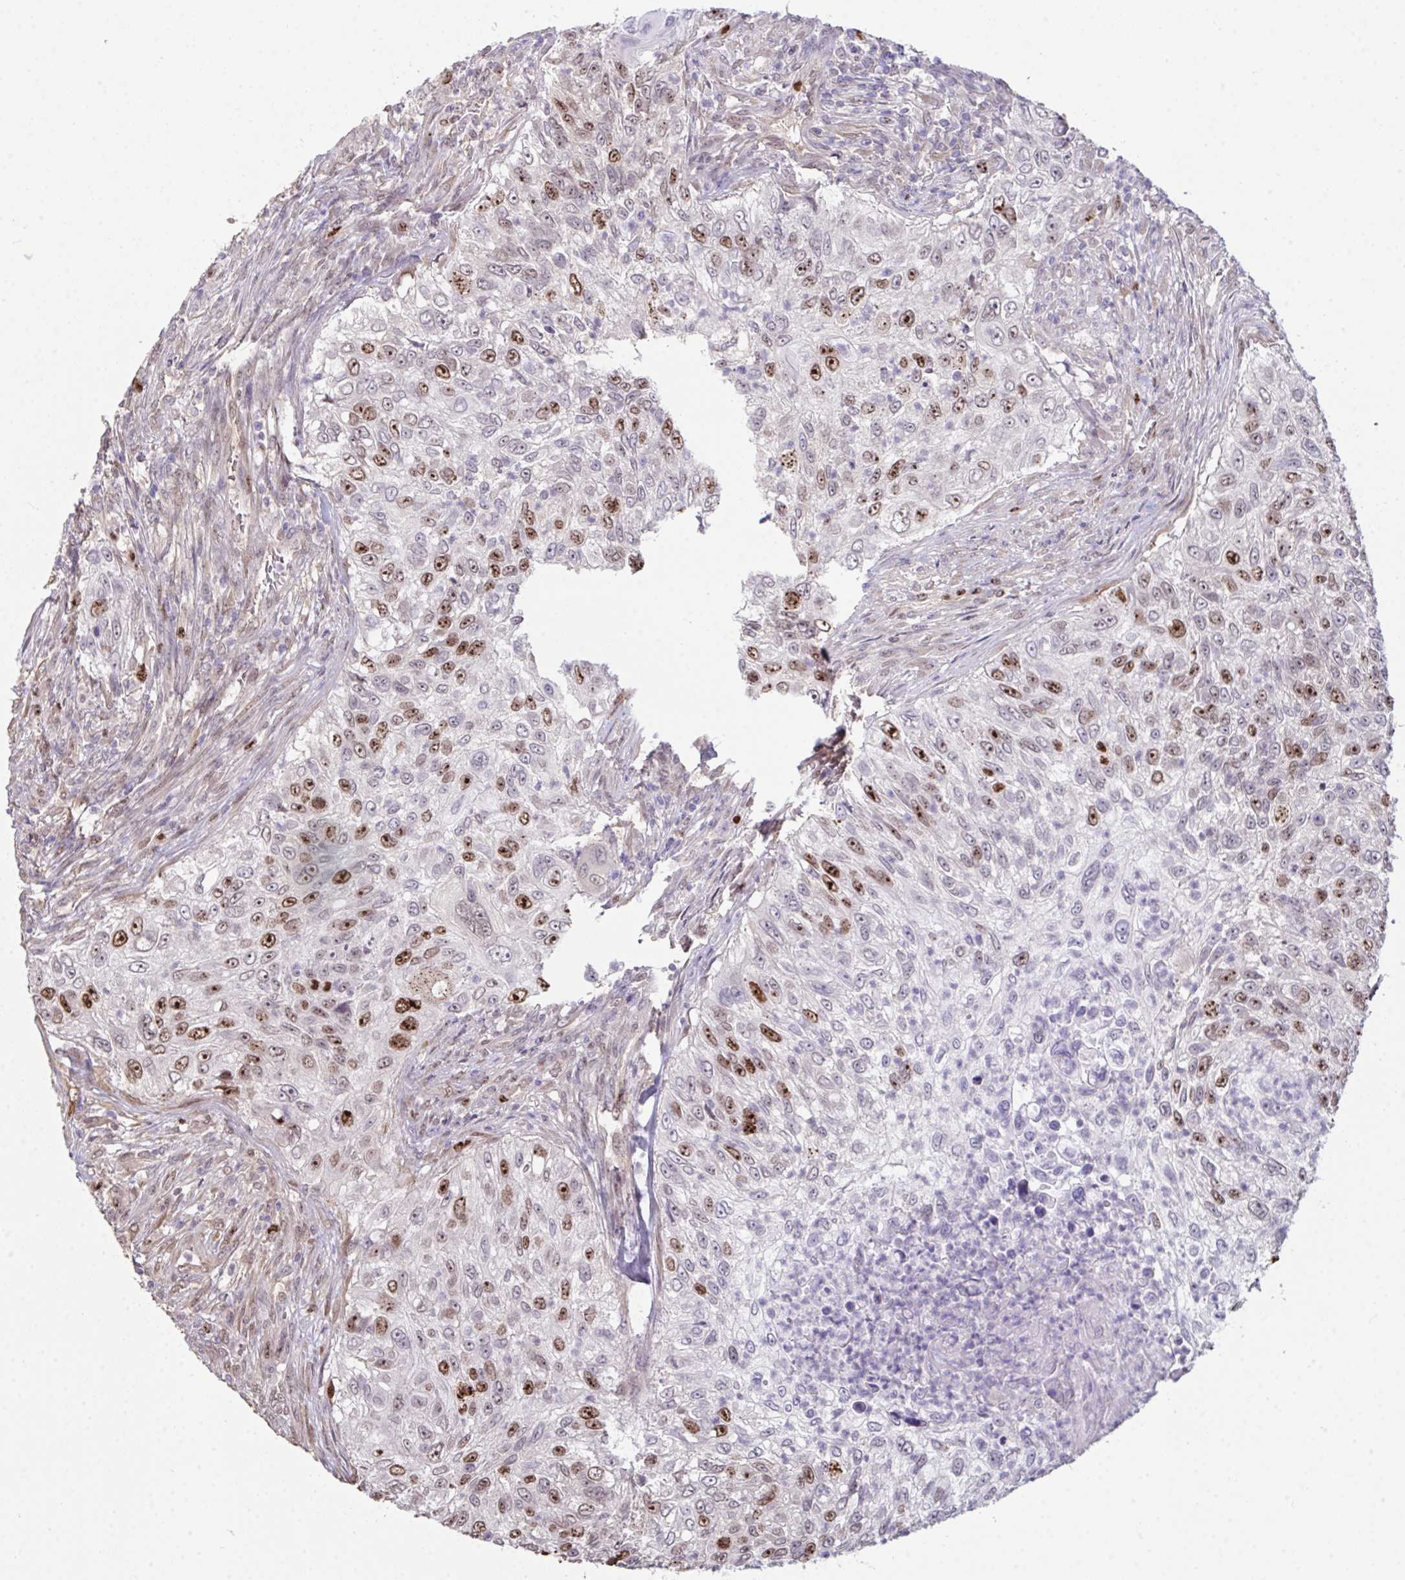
{"staining": {"intensity": "moderate", "quantity": "25%-75%", "location": "nuclear"}, "tissue": "urothelial cancer", "cell_type": "Tumor cells", "image_type": "cancer", "snomed": [{"axis": "morphology", "description": "Urothelial carcinoma, High grade"}, {"axis": "topography", "description": "Urinary bladder"}], "caption": "Immunohistochemistry image of urothelial cancer stained for a protein (brown), which demonstrates medium levels of moderate nuclear expression in about 25%-75% of tumor cells.", "gene": "SETD7", "patient": {"sex": "female", "age": 60}}